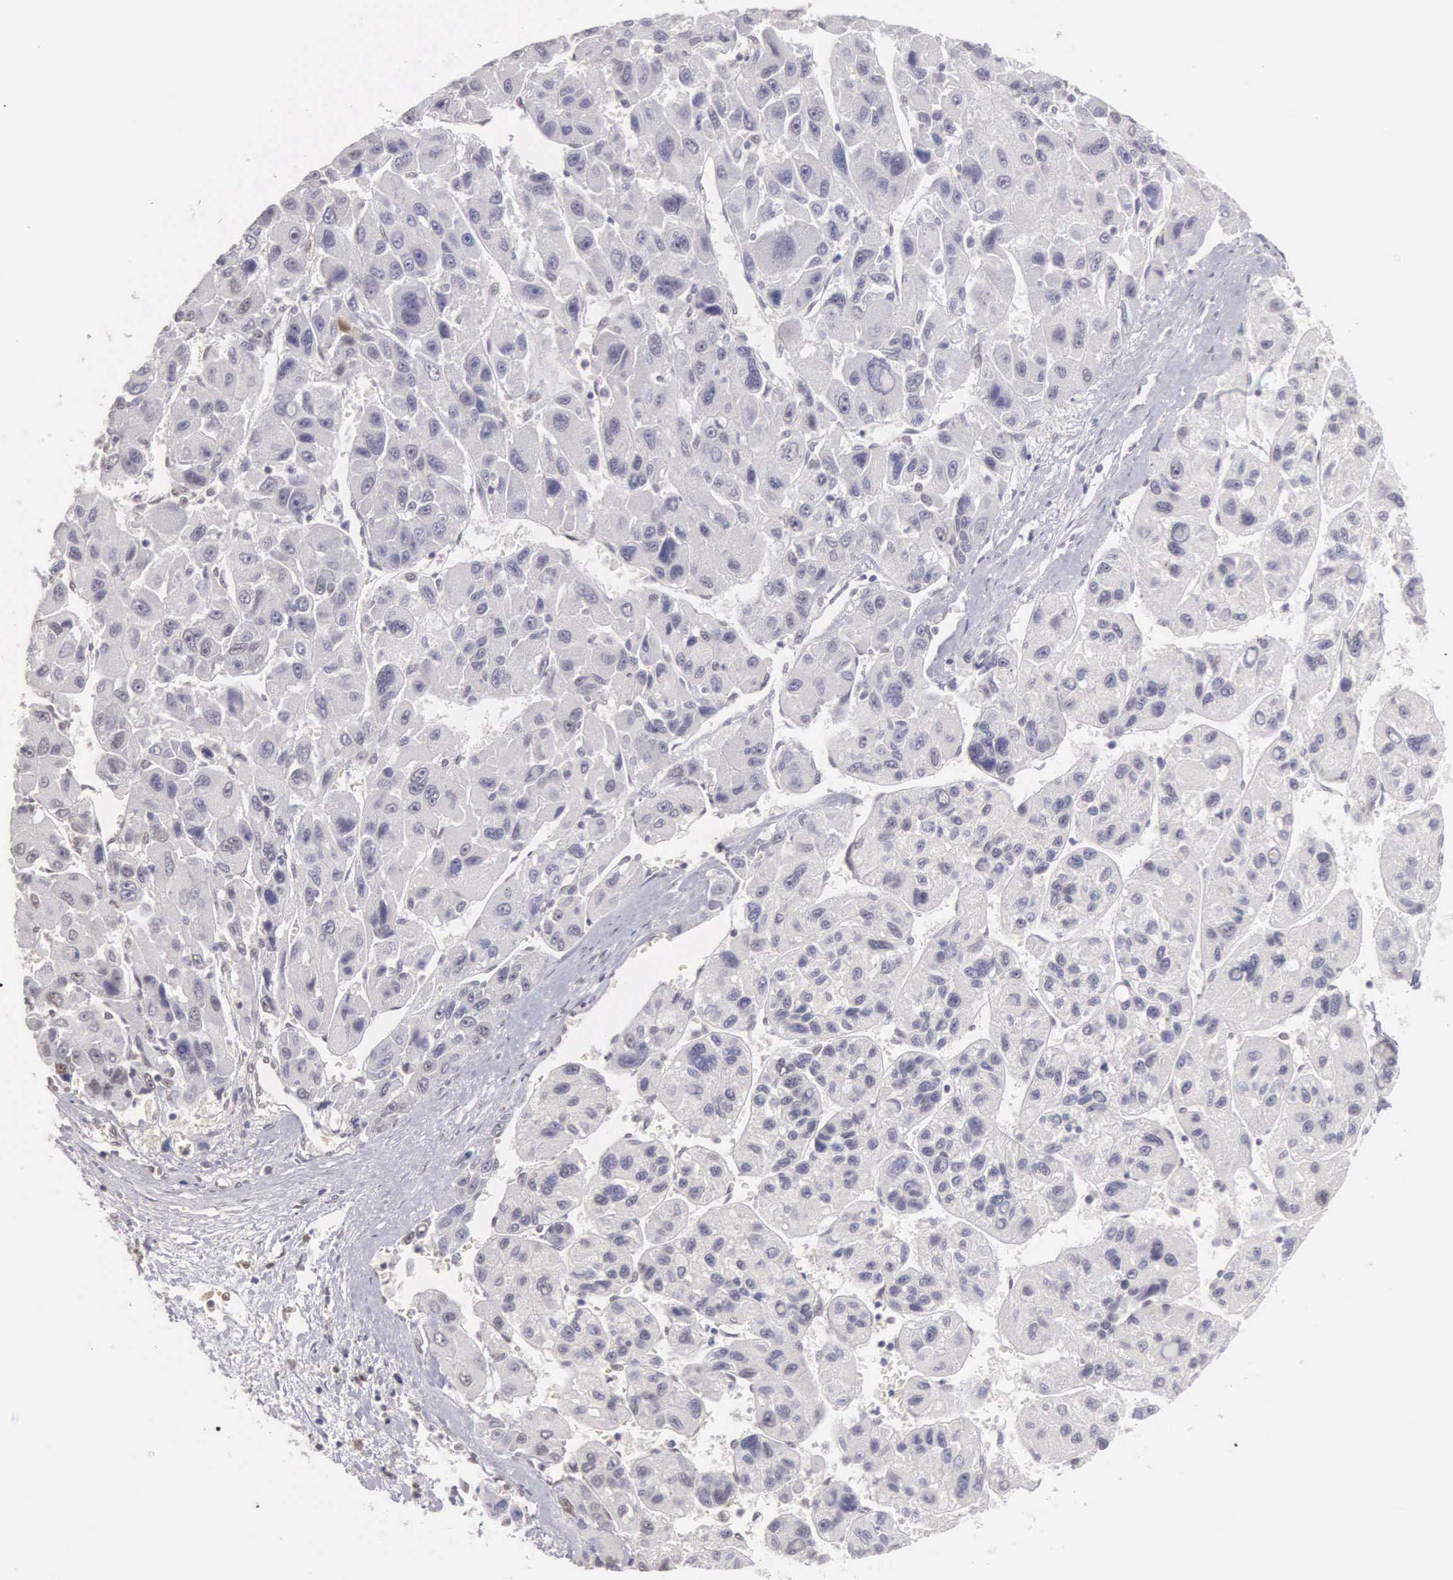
{"staining": {"intensity": "negative", "quantity": "none", "location": "none"}, "tissue": "liver cancer", "cell_type": "Tumor cells", "image_type": "cancer", "snomed": [{"axis": "morphology", "description": "Carcinoma, Hepatocellular, NOS"}, {"axis": "topography", "description": "Liver"}], "caption": "Tumor cells are negative for protein expression in human liver cancer.", "gene": "UBA1", "patient": {"sex": "male", "age": 64}}